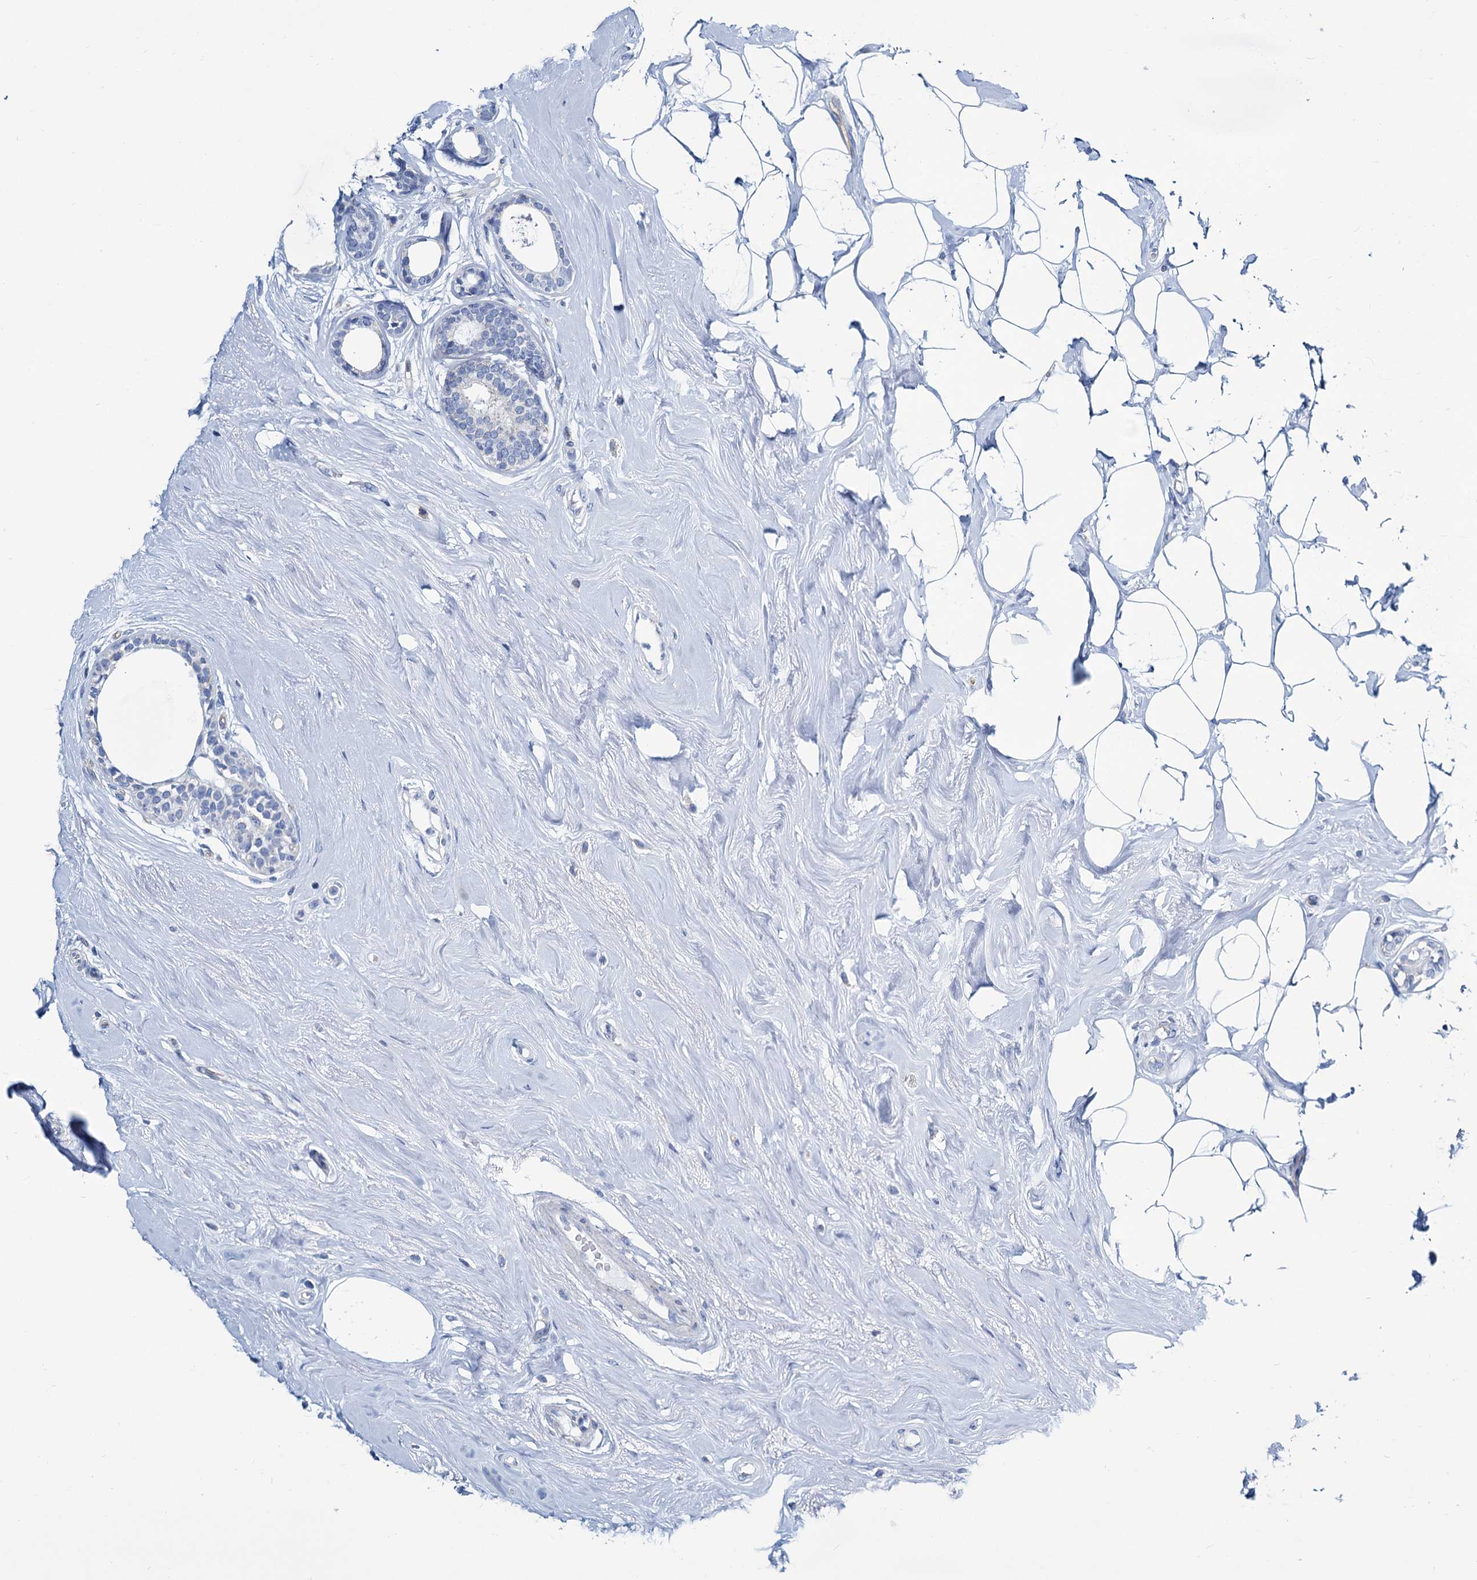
{"staining": {"intensity": "negative", "quantity": "none", "location": "none"}, "tissue": "breast cancer", "cell_type": "Tumor cells", "image_type": "cancer", "snomed": [{"axis": "morphology", "description": "Lobular carcinoma"}, {"axis": "topography", "description": "Breast"}], "caption": "A high-resolution histopathology image shows immunohistochemistry staining of breast cancer (lobular carcinoma), which displays no significant staining in tumor cells.", "gene": "SLC1A3", "patient": {"sex": "female", "age": 51}}